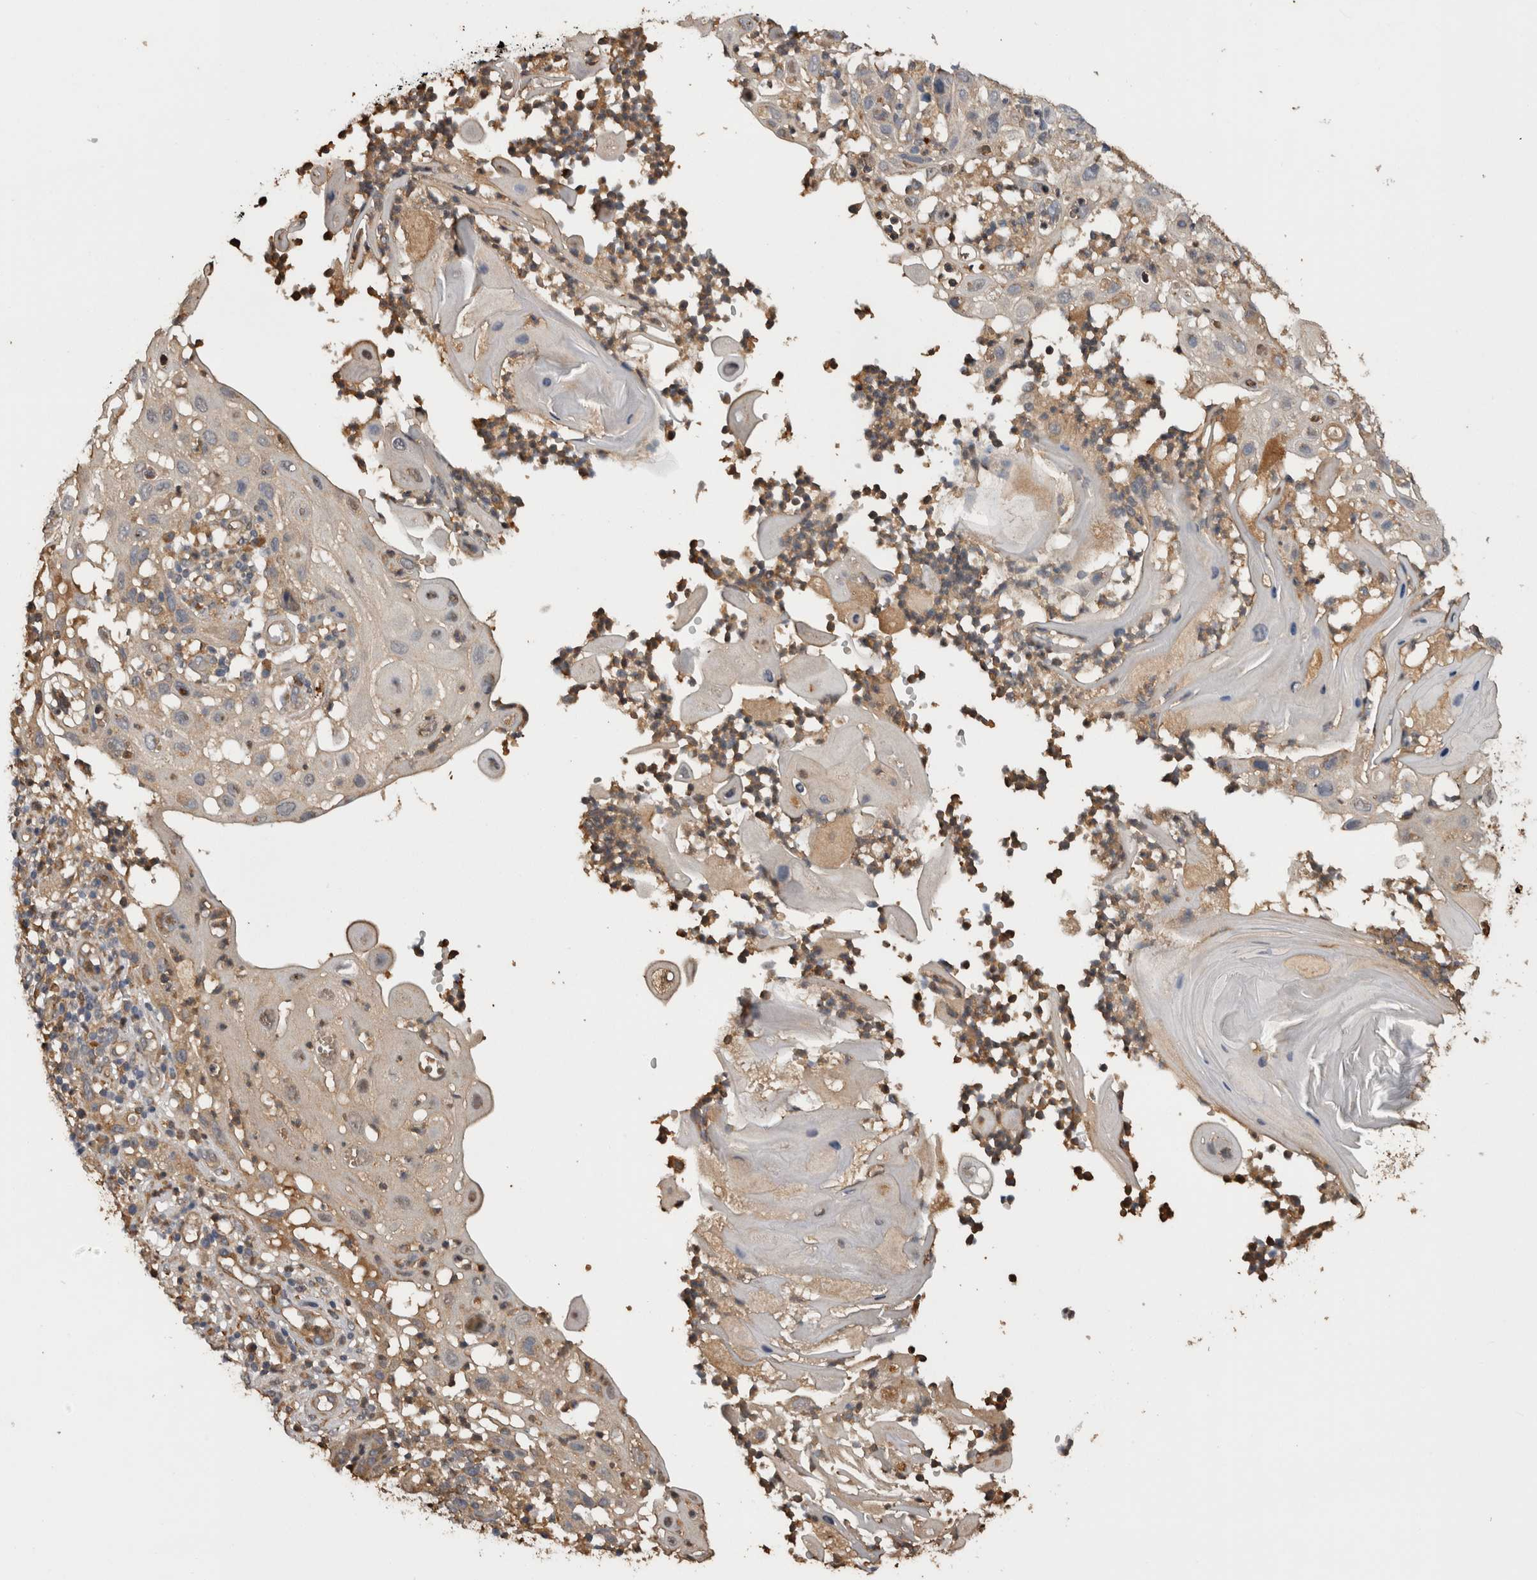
{"staining": {"intensity": "weak", "quantity": "<25%", "location": "cytoplasmic/membranous"}, "tissue": "skin cancer", "cell_type": "Tumor cells", "image_type": "cancer", "snomed": [{"axis": "morphology", "description": "Normal tissue, NOS"}, {"axis": "morphology", "description": "Squamous cell carcinoma, NOS"}, {"axis": "topography", "description": "Skin"}], "caption": "Immunohistochemistry (IHC) histopathology image of neoplastic tissue: human squamous cell carcinoma (skin) stained with DAB (3,3'-diaminobenzidine) shows no significant protein expression in tumor cells.", "gene": "TMED7", "patient": {"sex": "female", "age": 96}}